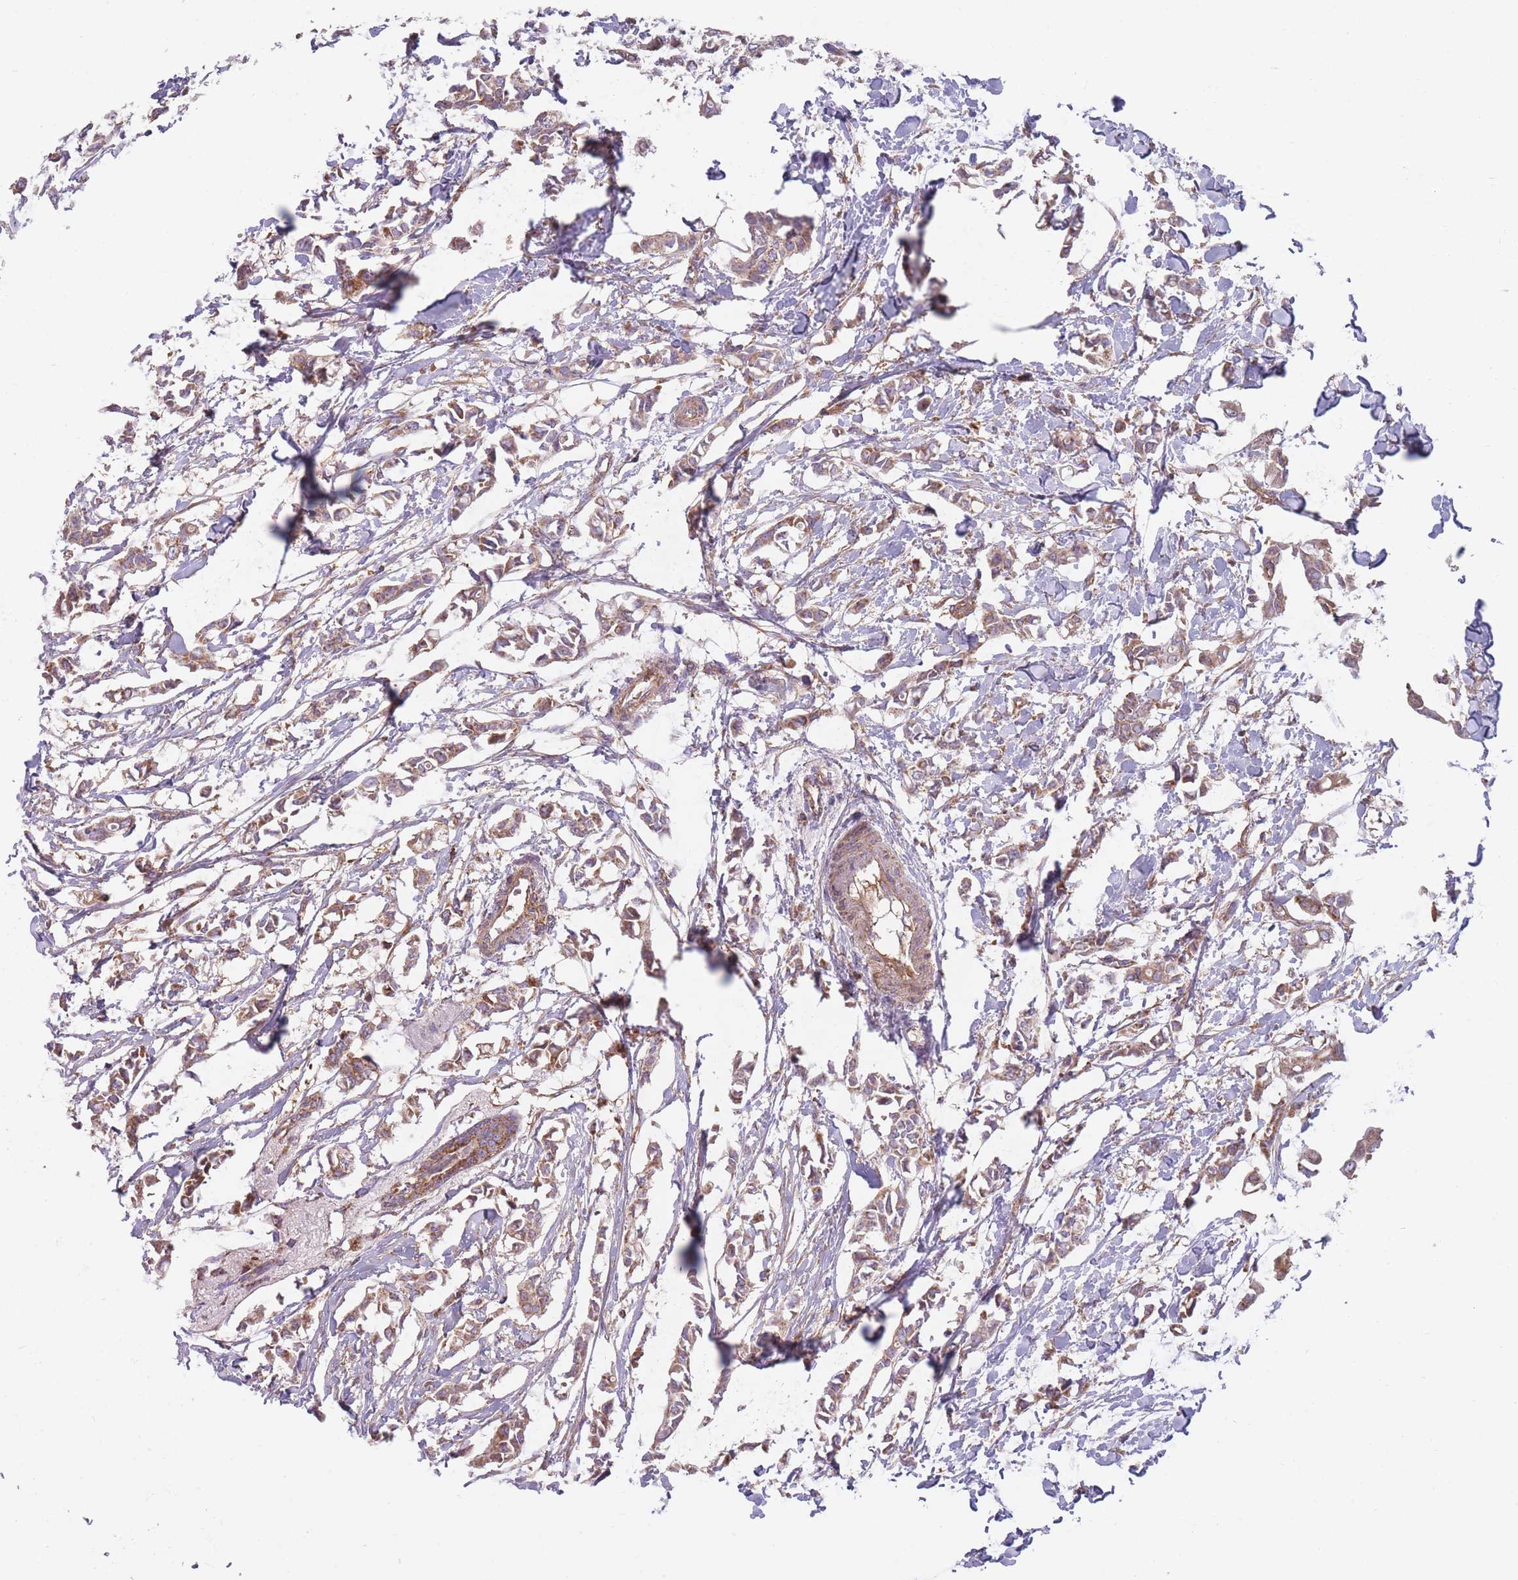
{"staining": {"intensity": "moderate", "quantity": ">75%", "location": "cytoplasmic/membranous"}, "tissue": "breast cancer", "cell_type": "Tumor cells", "image_type": "cancer", "snomed": [{"axis": "morphology", "description": "Duct carcinoma"}, {"axis": "topography", "description": "Breast"}], "caption": "Human infiltrating ductal carcinoma (breast) stained with a protein marker demonstrates moderate staining in tumor cells.", "gene": "NDUFA9", "patient": {"sex": "female", "age": 41}}